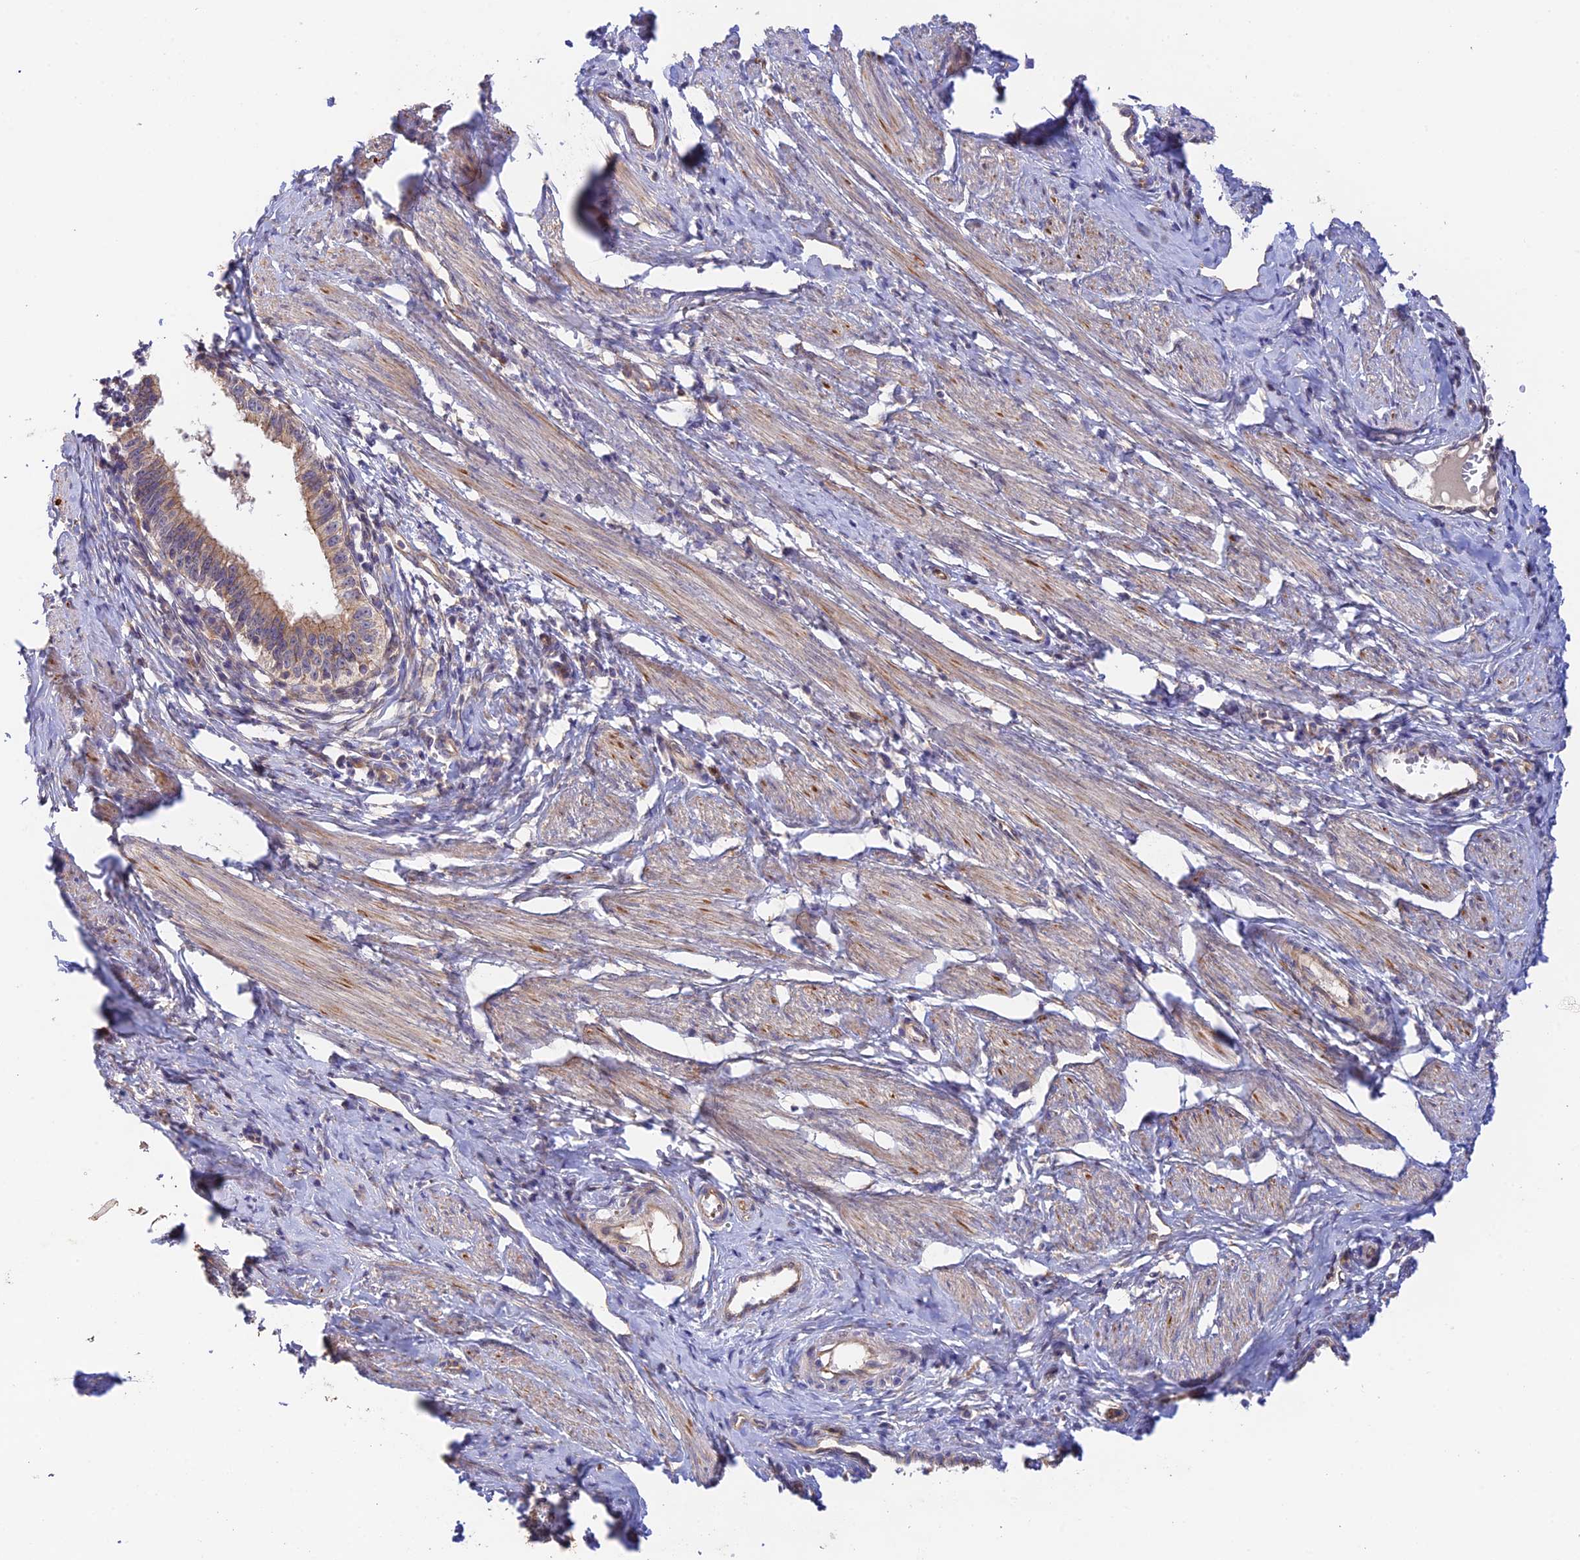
{"staining": {"intensity": "weak", "quantity": ">75%", "location": "cytoplasmic/membranous"}, "tissue": "cervical cancer", "cell_type": "Tumor cells", "image_type": "cancer", "snomed": [{"axis": "morphology", "description": "Adenocarcinoma, NOS"}, {"axis": "topography", "description": "Cervix"}], "caption": "This image exhibits immunohistochemistry (IHC) staining of cervical adenocarcinoma, with low weak cytoplasmic/membranous expression in about >75% of tumor cells.", "gene": "MYO9A", "patient": {"sex": "female", "age": 36}}